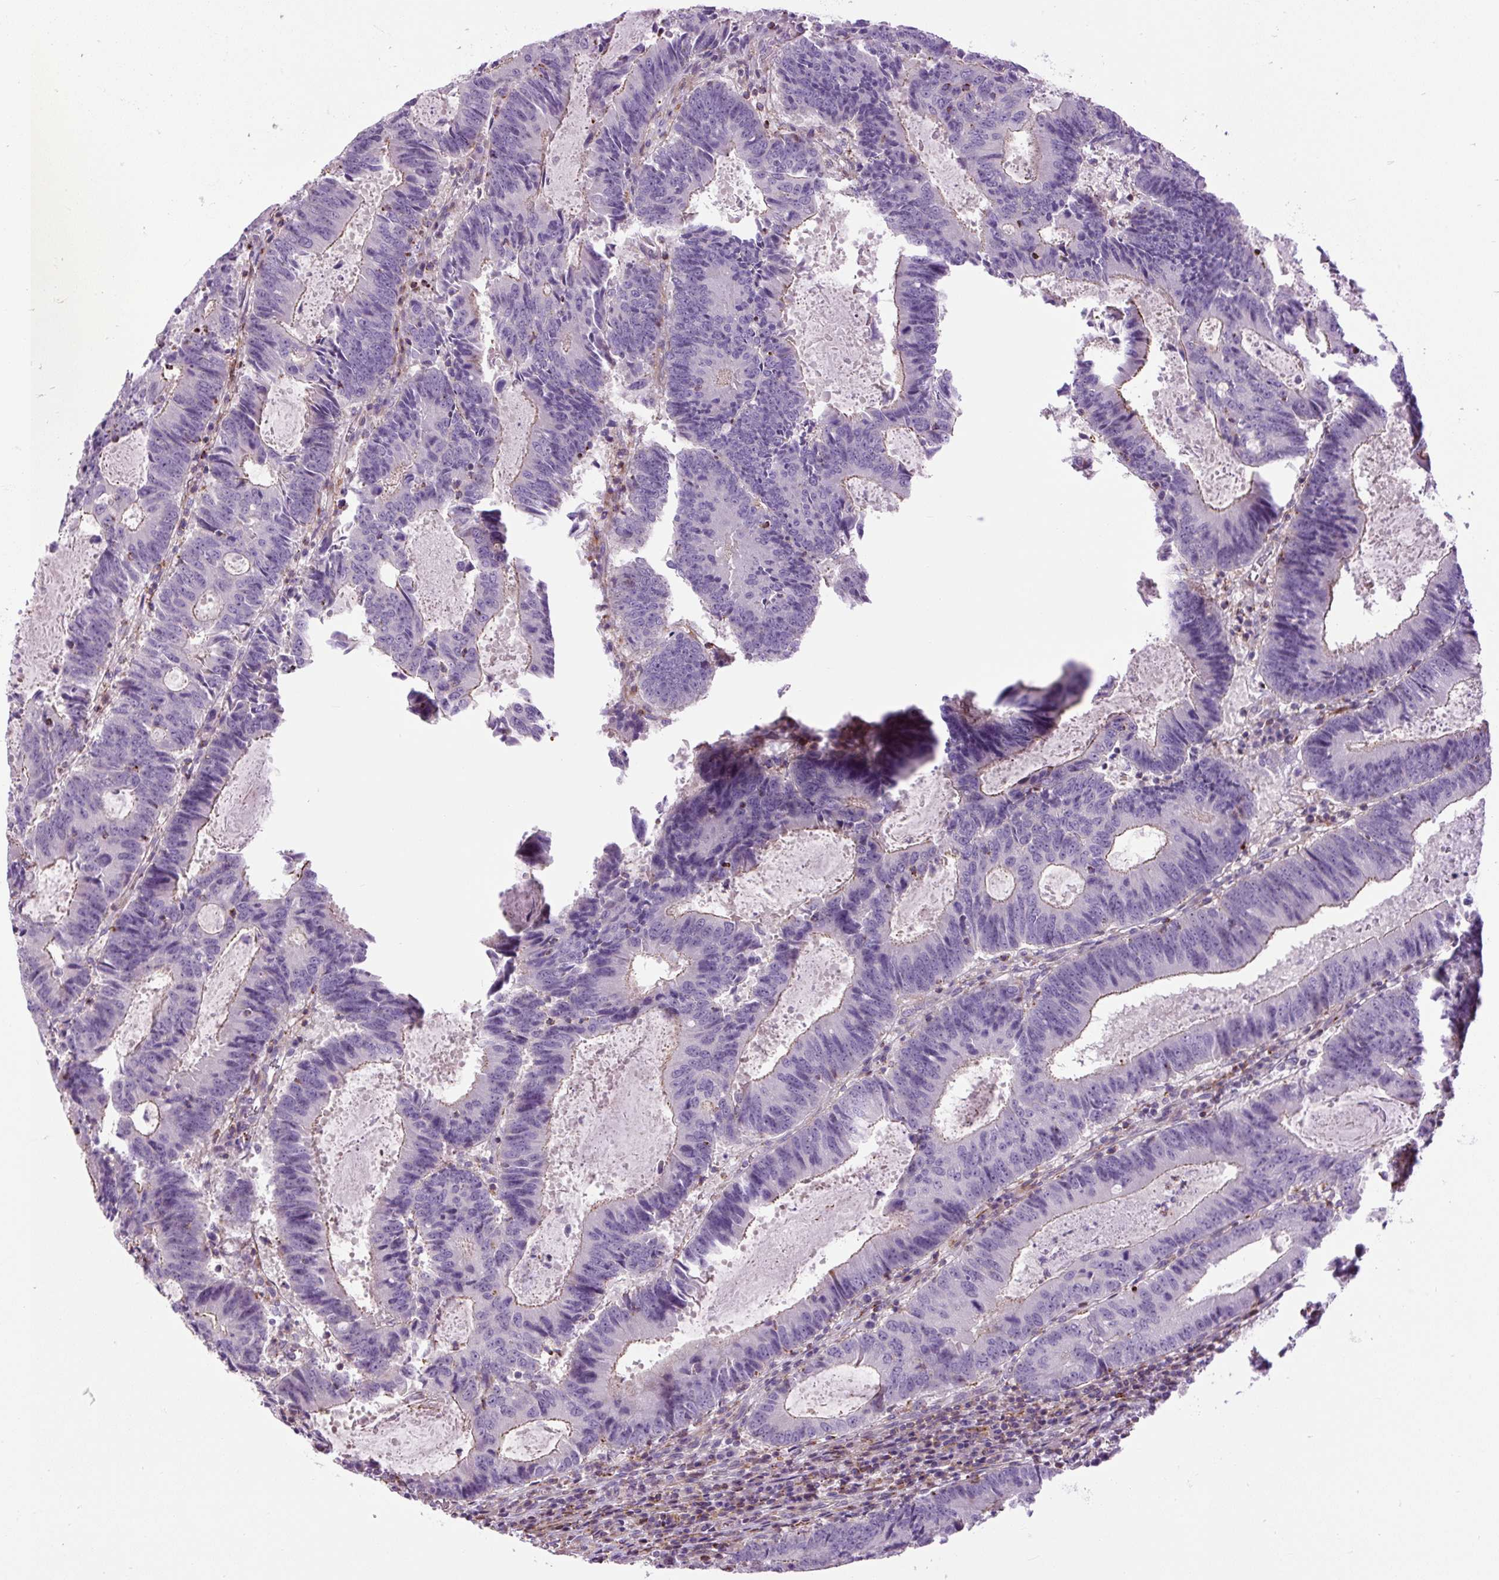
{"staining": {"intensity": "moderate", "quantity": "<25%", "location": "cytoplasmic/membranous"}, "tissue": "colorectal cancer", "cell_type": "Tumor cells", "image_type": "cancer", "snomed": [{"axis": "morphology", "description": "Adenocarcinoma, NOS"}, {"axis": "topography", "description": "Colon"}], "caption": "Moderate cytoplasmic/membranous protein staining is appreciated in approximately <25% of tumor cells in colorectal cancer (adenocarcinoma).", "gene": "ZNF197", "patient": {"sex": "male", "age": 67}}